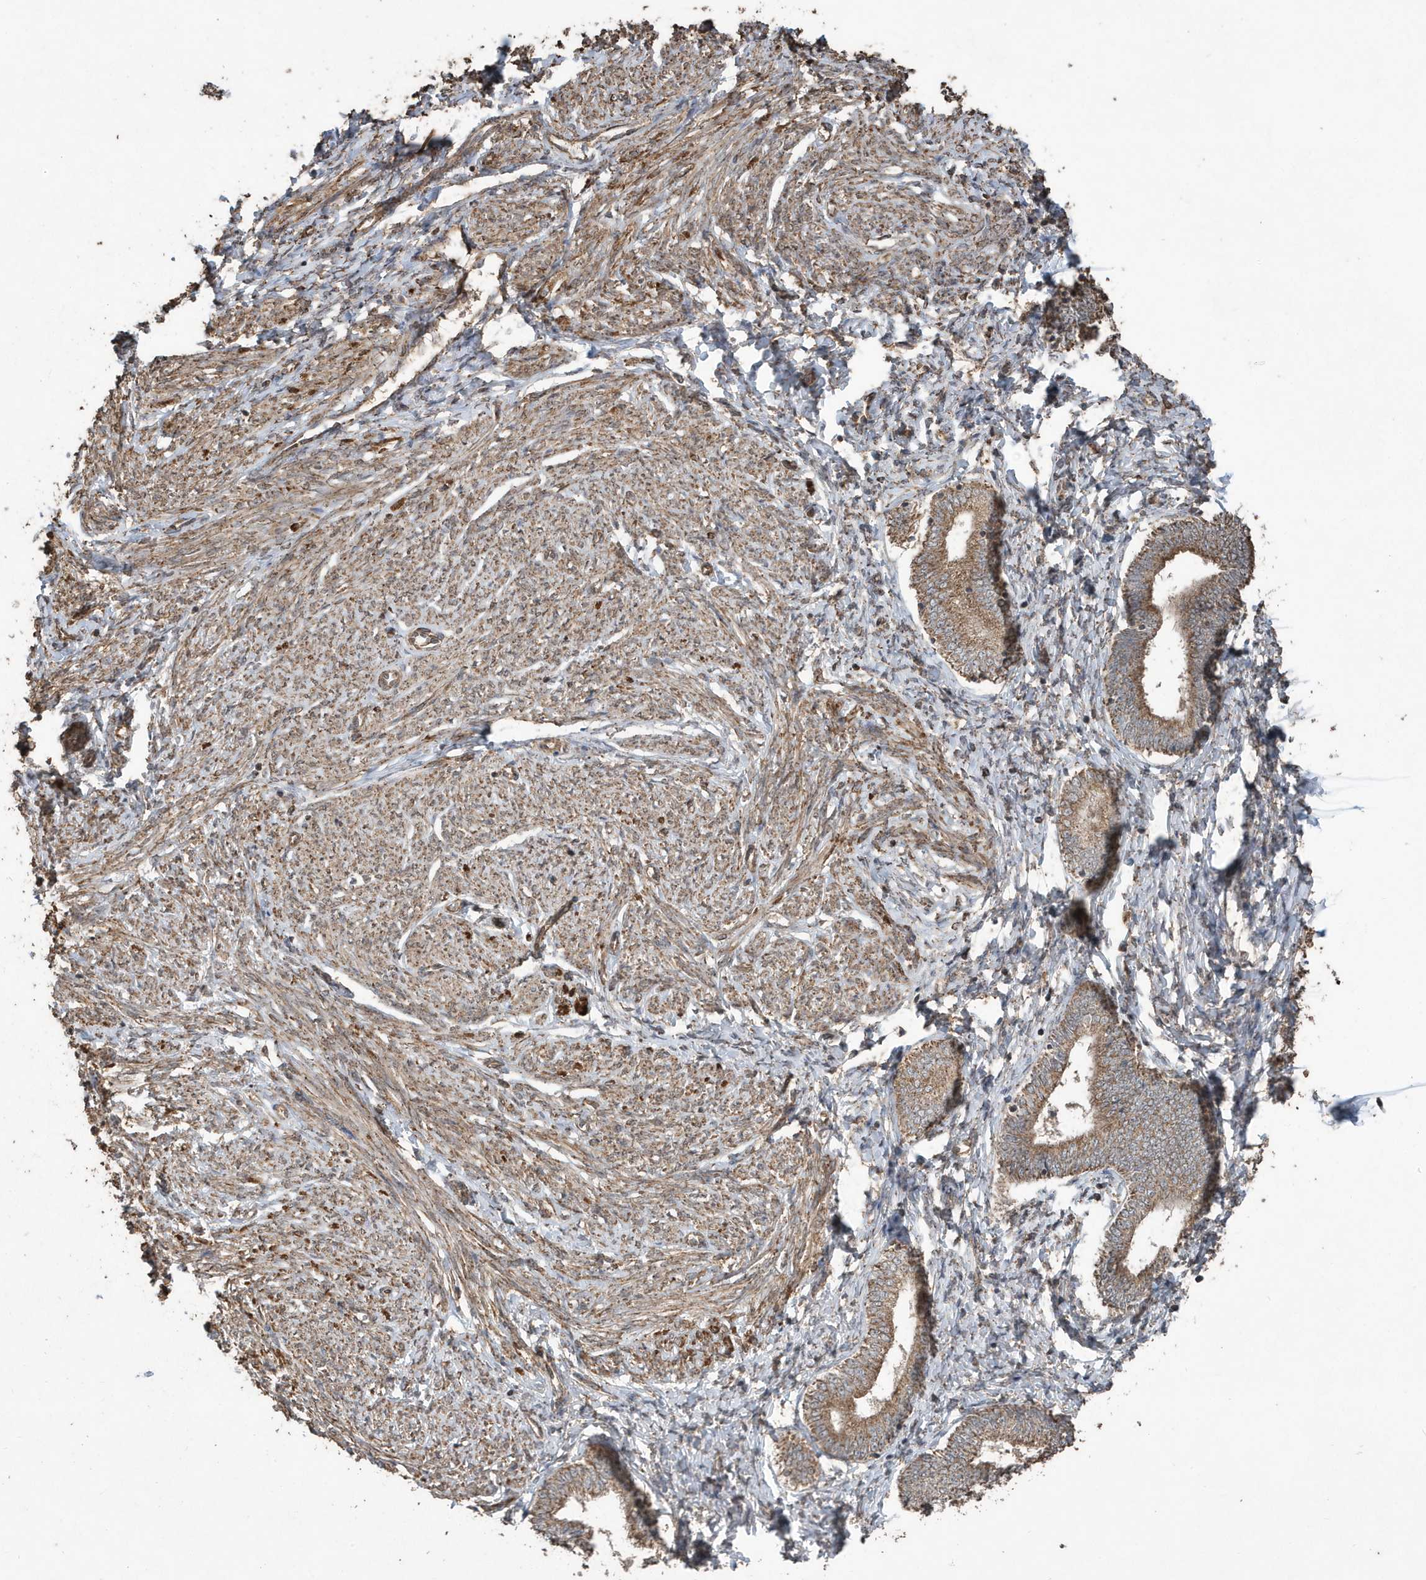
{"staining": {"intensity": "moderate", "quantity": "25%-75%", "location": "cytoplasmic/membranous"}, "tissue": "endometrium", "cell_type": "Cells in endometrial stroma", "image_type": "normal", "snomed": [{"axis": "morphology", "description": "Normal tissue, NOS"}, {"axis": "topography", "description": "Endometrium"}], "caption": "A histopathology image of human endometrium stained for a protein shows moderate cytoplasmic/membranous brown staining in cells in endometrial stroma. (brown staining indicates protein expression, while blue staining denotes nuclei).", "gene": "PAXBP1", "patient": {"sex": "female", "age": 72}}